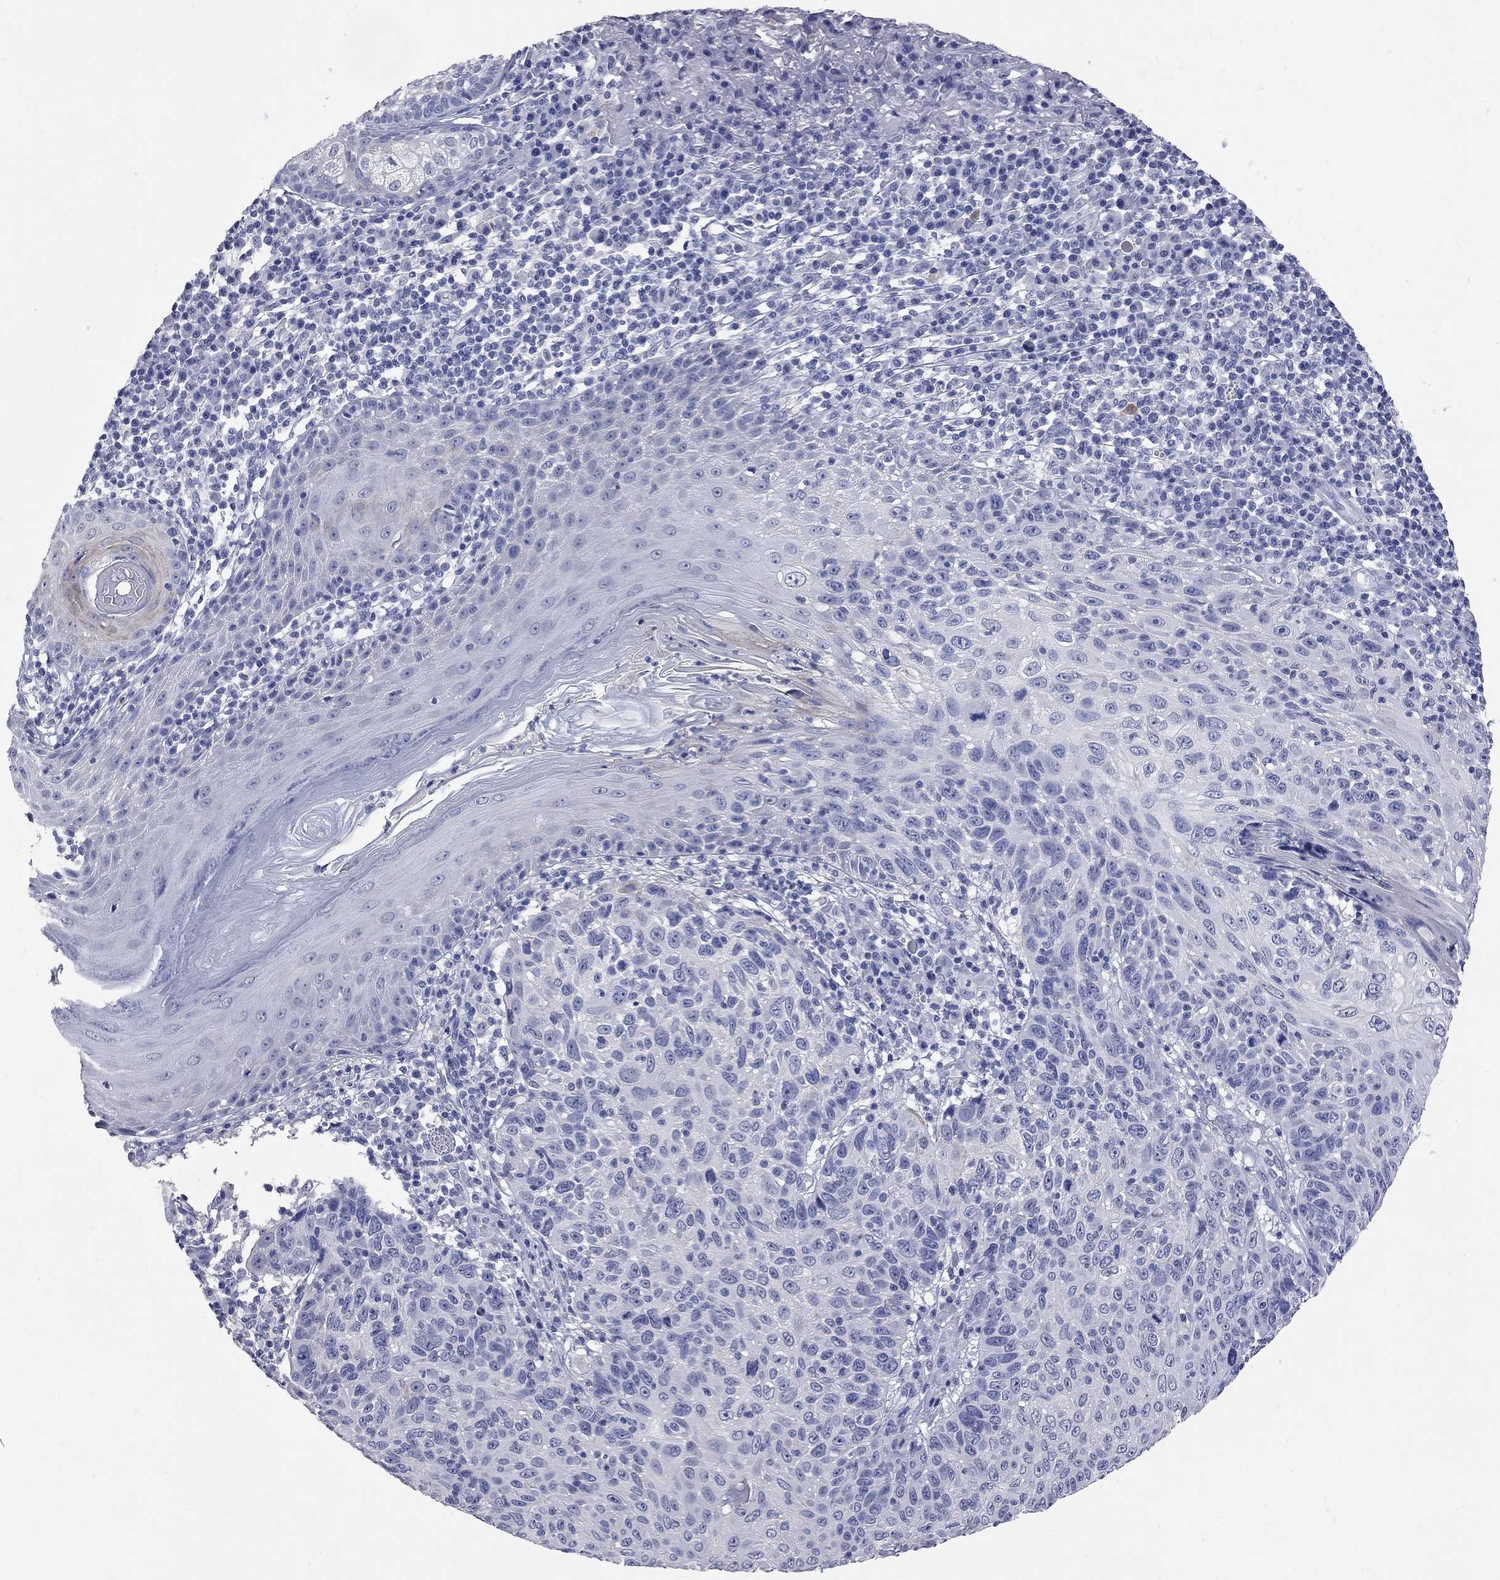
{"staining": {"intensity": "negative", "quantity": "none", "location": "none"}, "tissue": "skin cancer", "cell_type": "Tumor cells", "image_type": "cancer", "snomed": [{"axis": "morphology", "description": "Squamous cell carcinoma, NOS"}, {"axis": "topography", "description": "Skin"}], "caption": "Immunohistochemistry (IHC) micrograph of neoplastic tissue: human skin squamous cell carcinoma stained with DAB (3,3'-diaminobenzidine) displays no significant protein expression in tumor cells.", "gene": "FAM221B", "patient": {"sex": "male", "age": 92}}